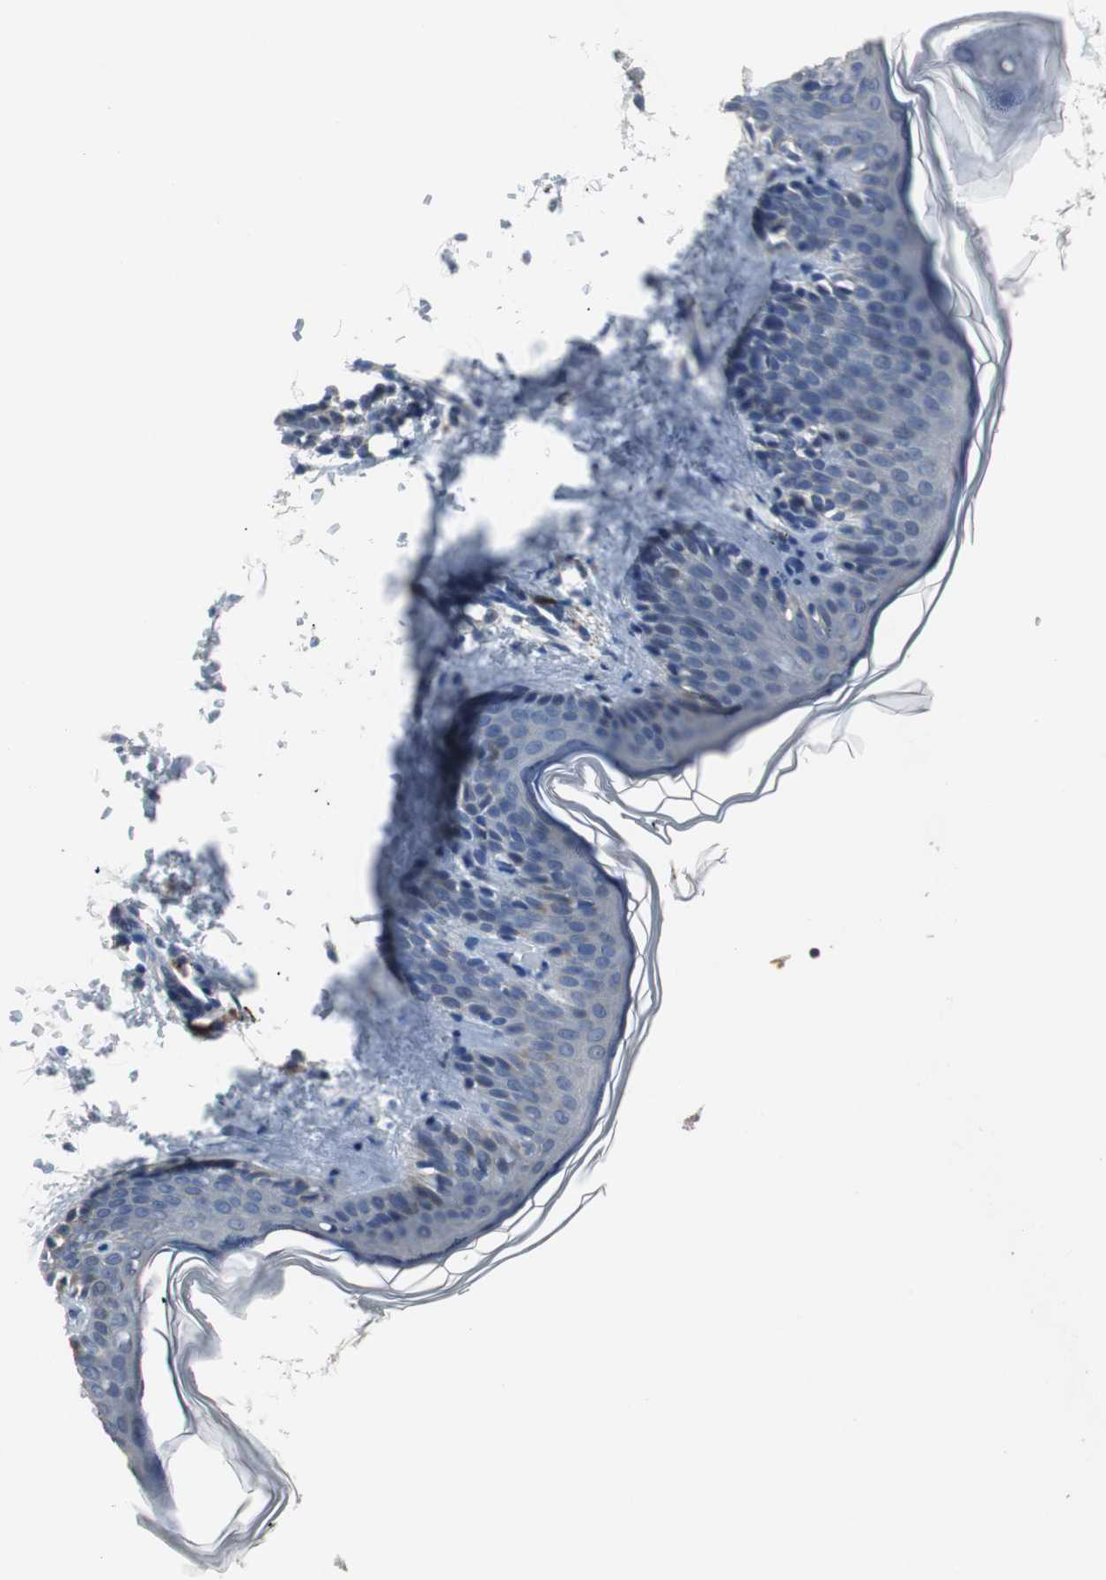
{"staining": {"intensity": "negative", "quantity": "none", "location": "none"}, "tissue": "skin", "cell_type": "Fibroblasts", "image_type": "normal", "snomed": [{"axis": "morphology", "description": "Normal tissue, NOS"}, {"axis": "topography", "description": "Skin"}], "caption": "Benign skin was stained to show a protein in brown. There is no significant staining in fibroblasts.", "gene": "PCYT1B", "patient": {"sex": "female", "age": 4}}